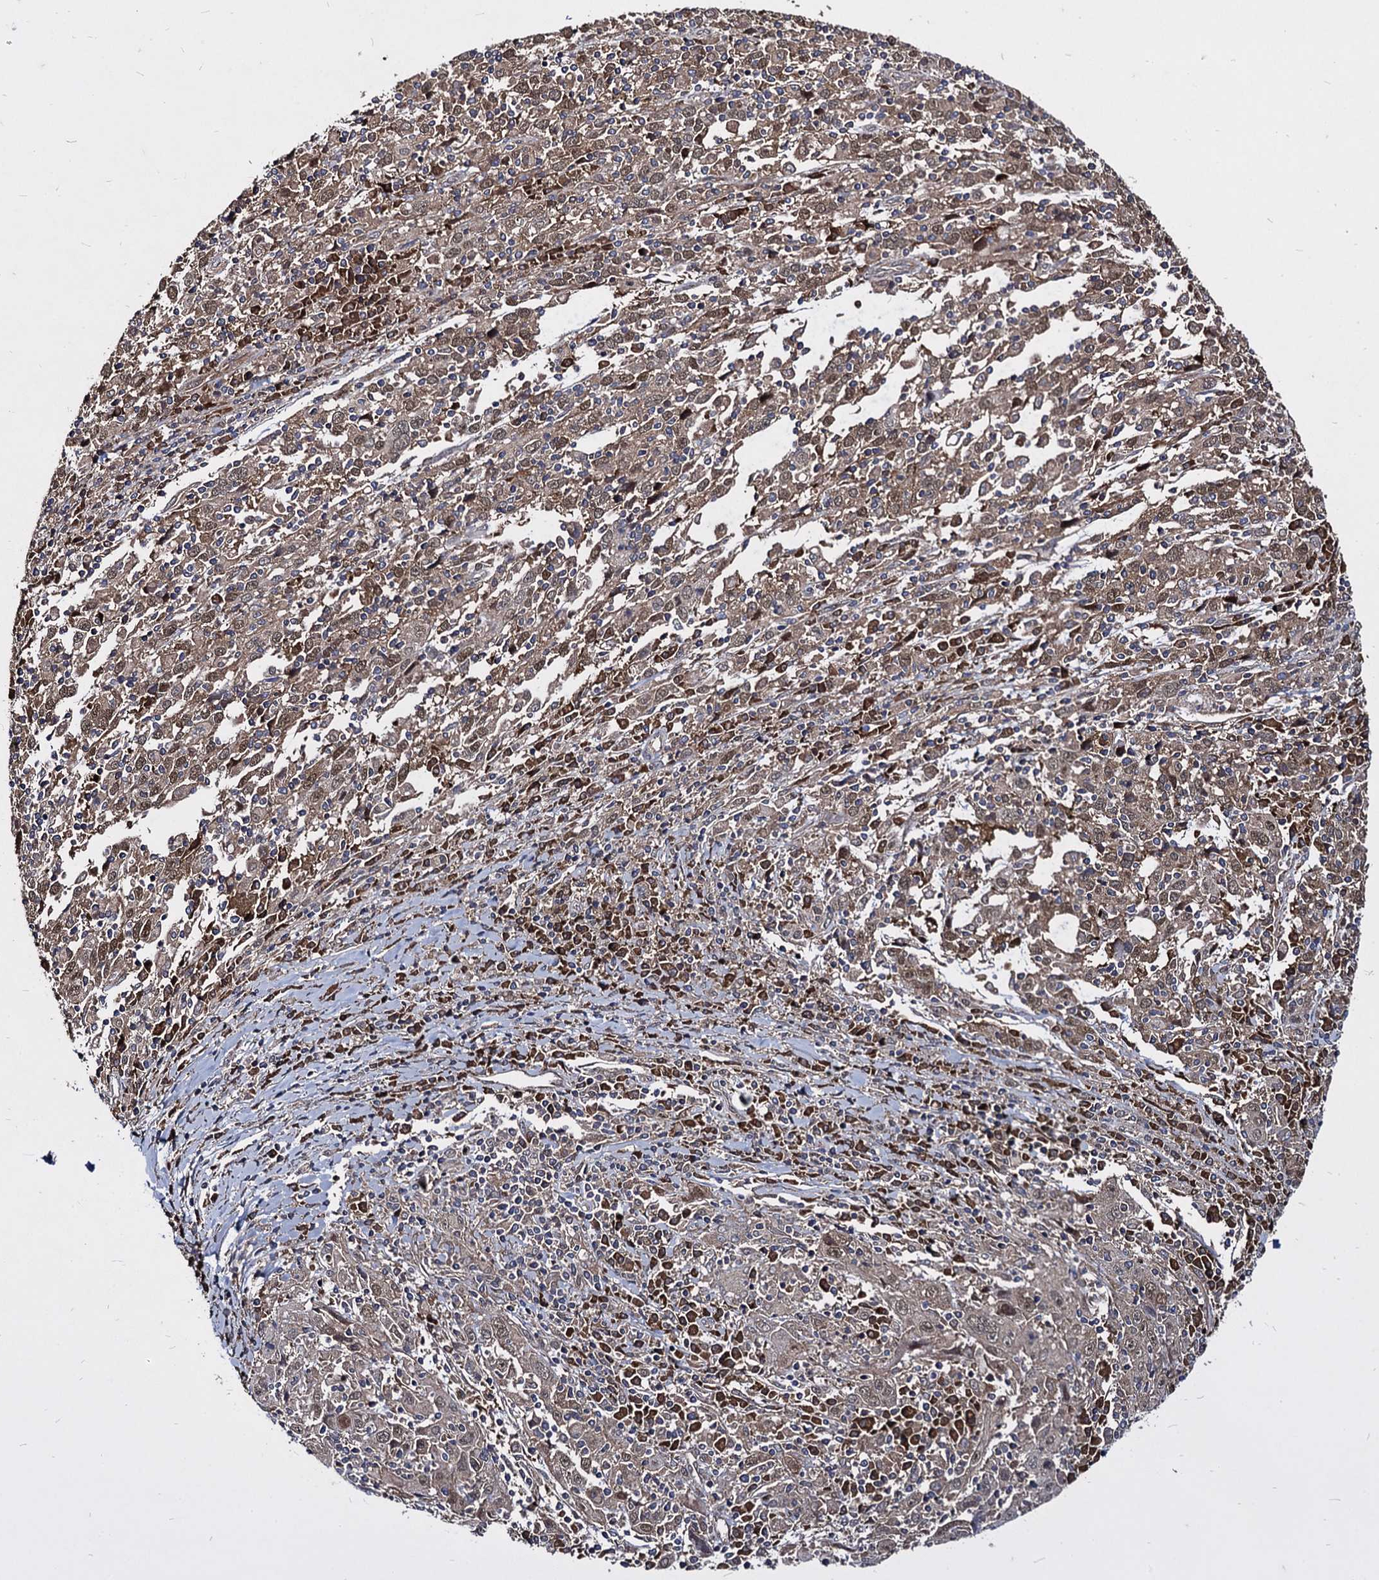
{"staining": {"intensity": "moderate", "quantity": ">75%", "location": "cytoplasmic/membranous,nuclear"}, "tissue": "cervical cancer", "cell_type": "Tumor cells", "image_type": "cancer", "snomed": [{"axis": "morphology", "description": "Squamous cell carcinoma, NOS"}, {"axis": "topography", "description": "Cervix"}], "caption": "Approximately >75% of tumor cells in squamous cell carcinoma (cervical) demonstrate moderate cytoplasmic/membranous and nuclear protein expression as visualized by brown immunohistochemical staining.", "gene": "NME1", "patient": {"sex": "female", "age": 46}}